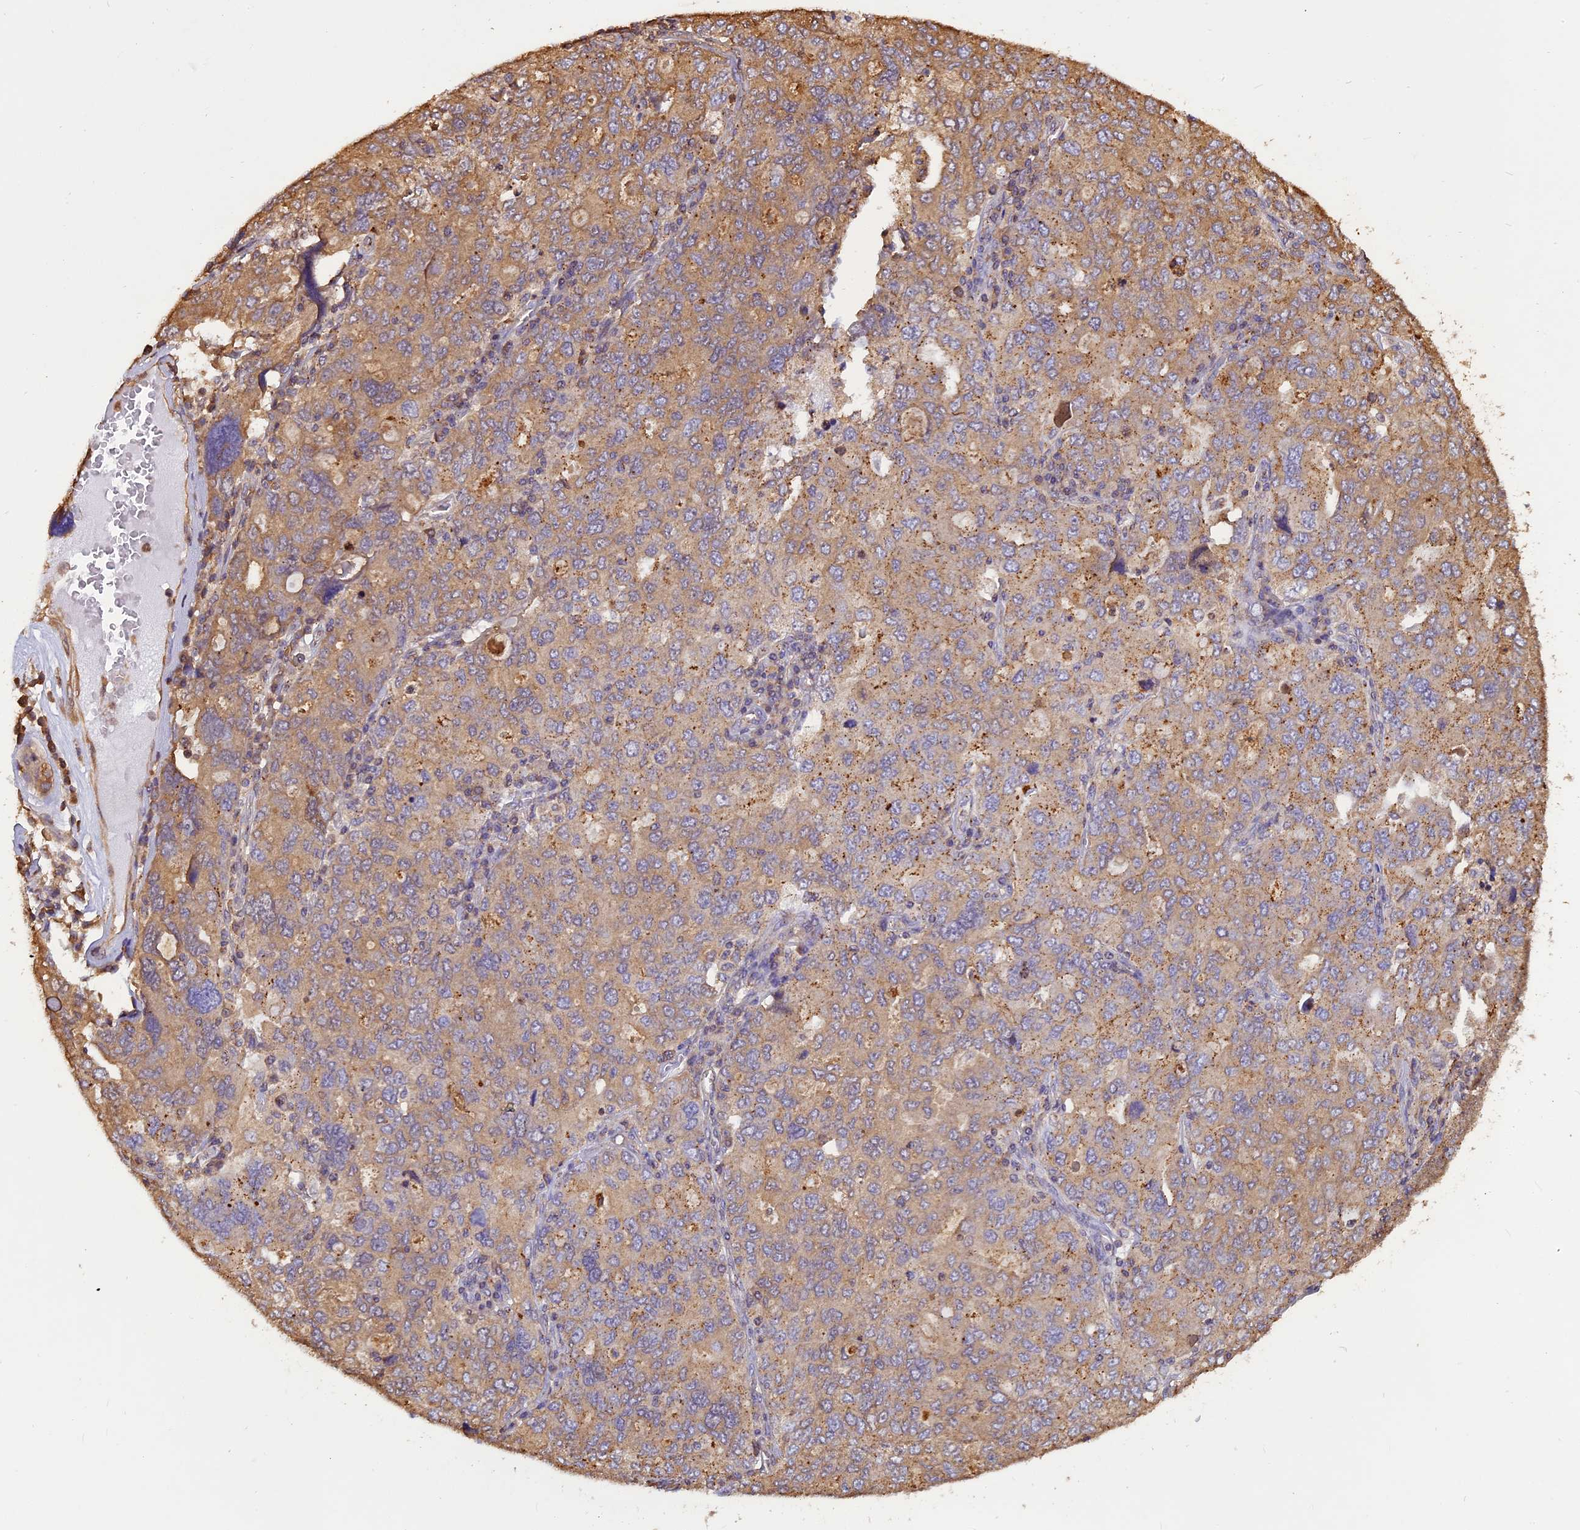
{"staining": {"intensity": "moderate", "quantity": "25%-75%", "location": "cytoplasmic/membranous"}, "tissue": "ovarian cancer", "cell_type": "Tumor cells", "image_type": "cancer", "snomed": [{"axis": "morphology", "description": "Carcinoma, endometroid"}, {"axis": "topography", "description": "Ovary"}], "caption": "There is medium levels of moderate cytoplasmic/membranous staining in tumor cells of ovarian cancer (endometroid carcinoma), as demonstrated by immunohistochemical staining (brown color).", "gene": "CHMP2A", "patient": {"sex": "female", "age": 62}}